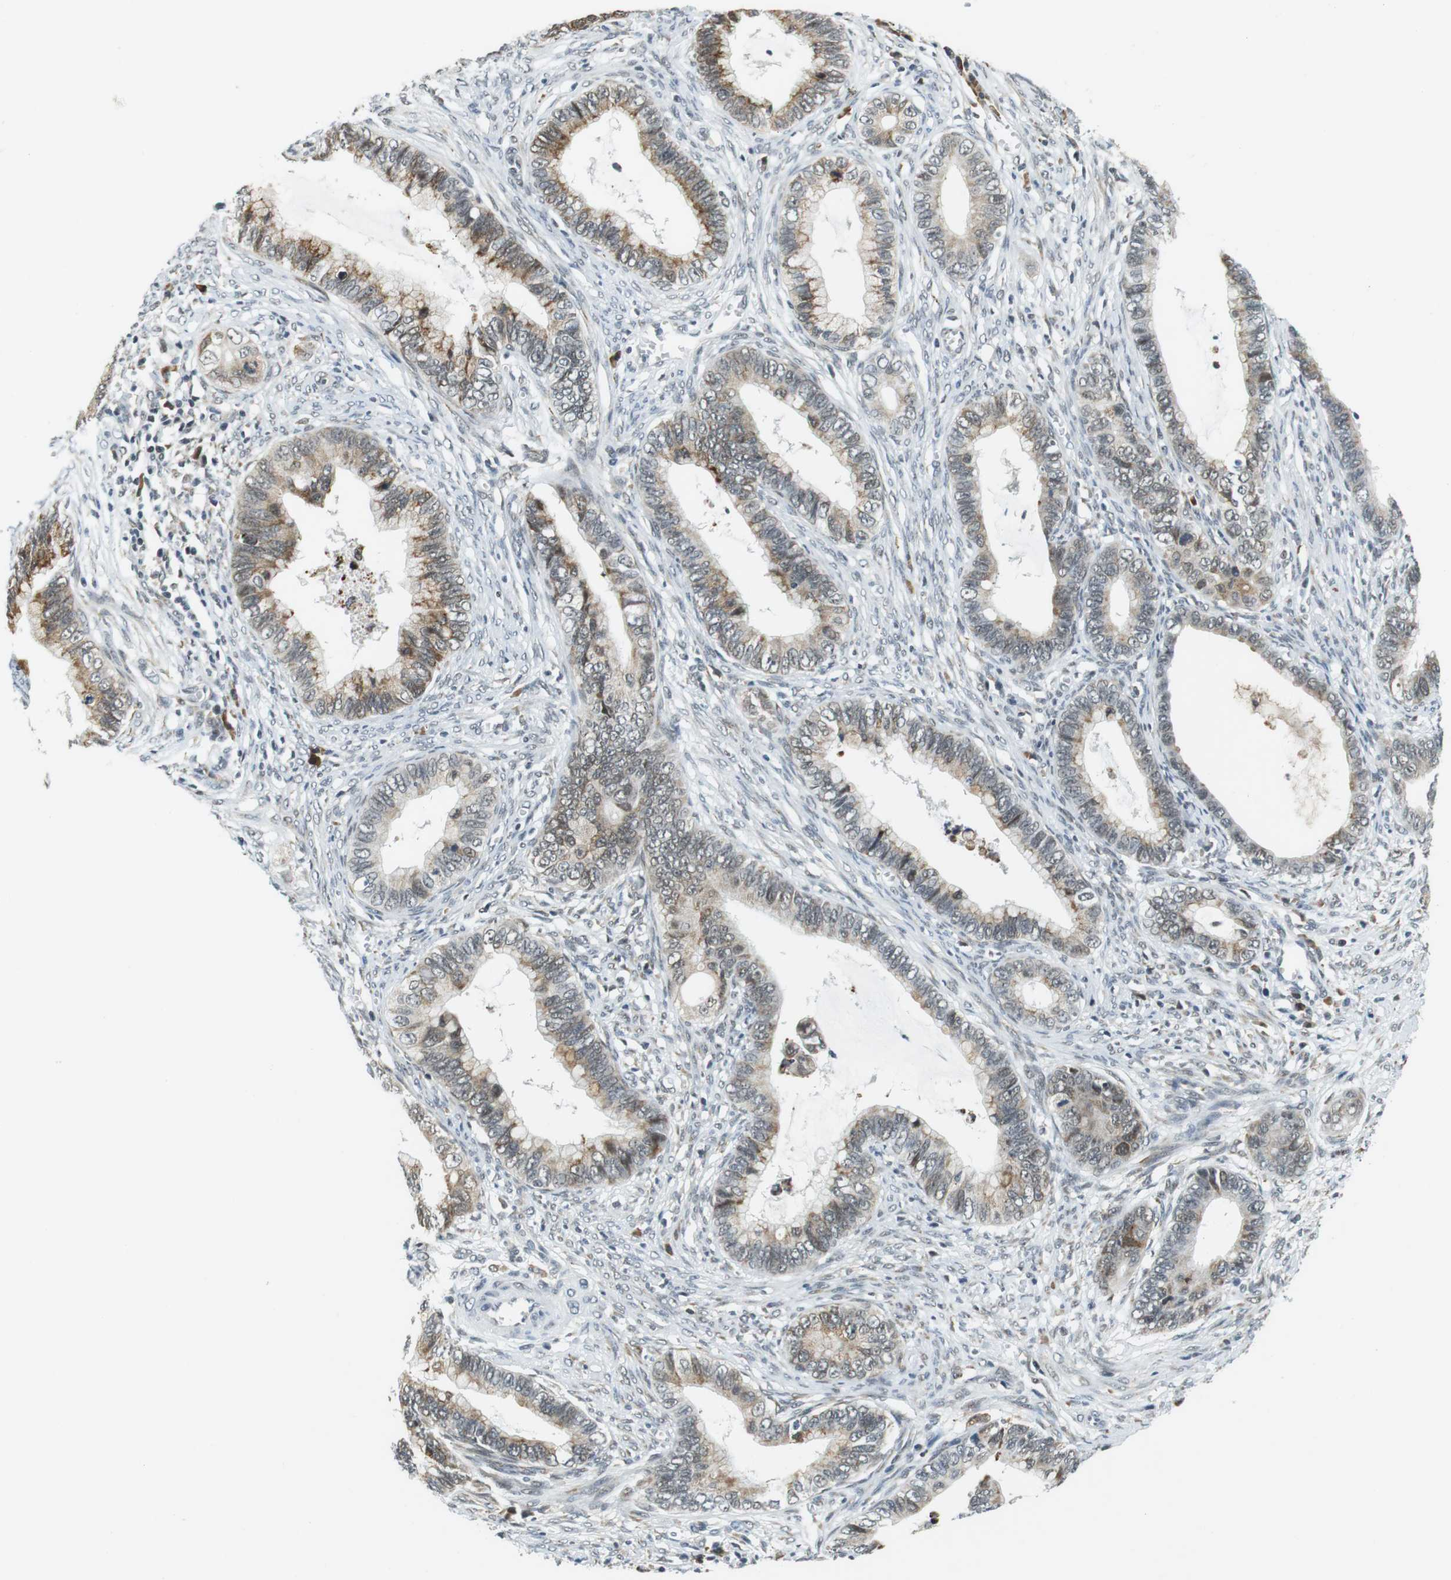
{"staining": {"intensity": "moderate", "quantity": ">75%", "location": "cytoplasmic/membranous,nuclear"}, "tissue": "cervical cancer", "cell_type": "Tumor cells", "image_type": "cancer", "snomed": [{"axis": "morphology", "description": "Adenocarcinoma, NOS"}, {"axis": "topography", "description": "Cervix"}], "caption": "An IHC histopathology image of neoplastic tissue is shown. Protein staining in brown highlights moderate cytoplasmic/membranous and nuclear positivity in cervical adenocarcinoma within tumor cells.", "gene": "RNF38", "patient": {"sex": "female", "age": 44}}